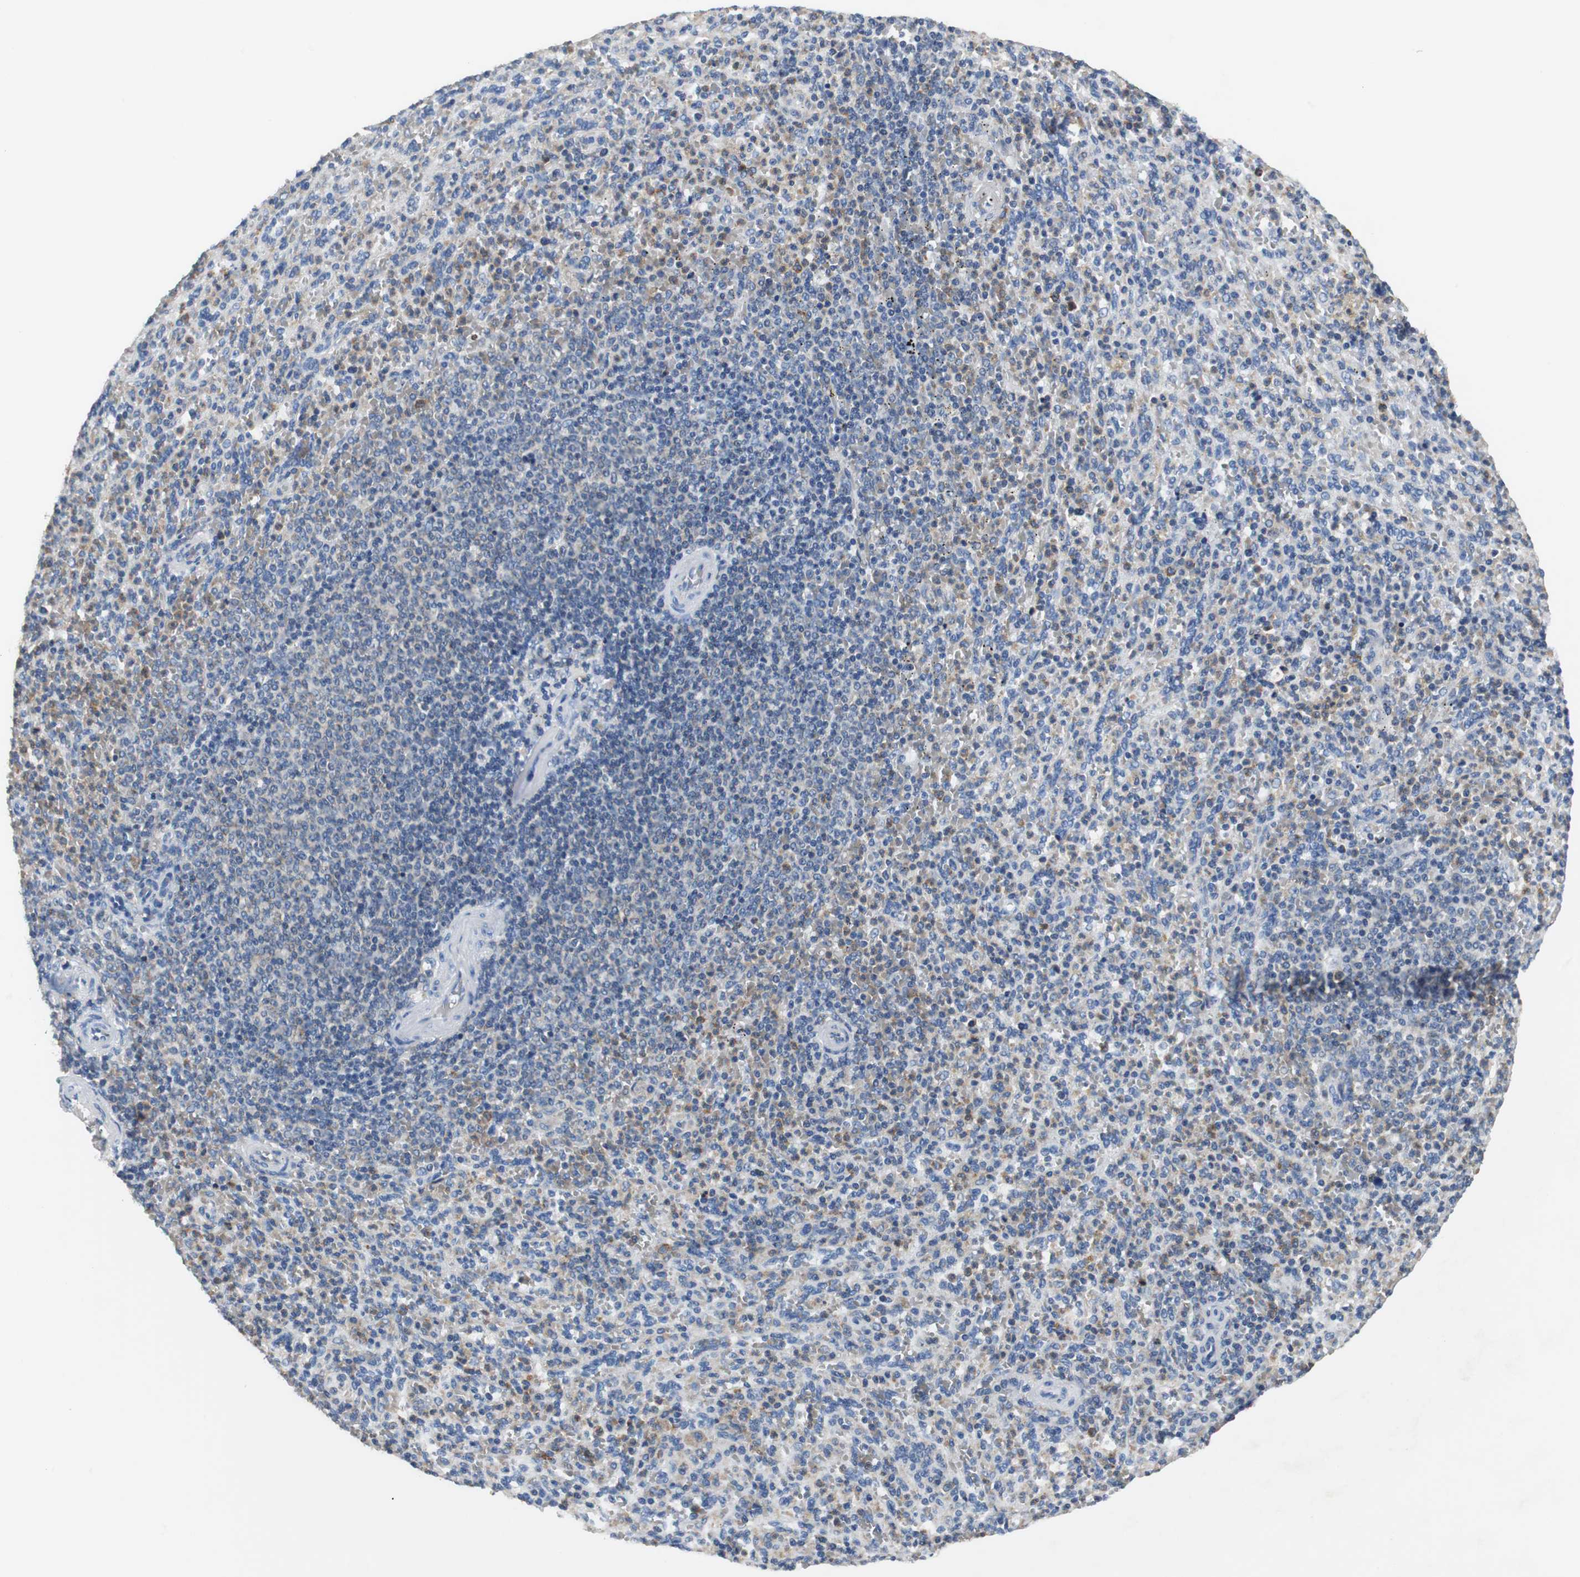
{"staining": {"intensity": "weak", "quantity": "25%-75%", "location": "cytoplasmic/membranous"}, "tissue": "spleen", "cell_type": "Cells in red pulp", "image_type": "normal", "snomed": [{"axis": "morphology", "description": "Normal tissue, NOS"}, {"axis": "topography", "description": "Spleen"}], "caption": "Weak cytoplasmic/membranous staining for a protein is present in about 25%-75% of cells in red pulp of unremarkable spleen using immunohistochemistry (IHC).", "gene": "VAMP8", "patient": {"sex": "male", "age": 36}}